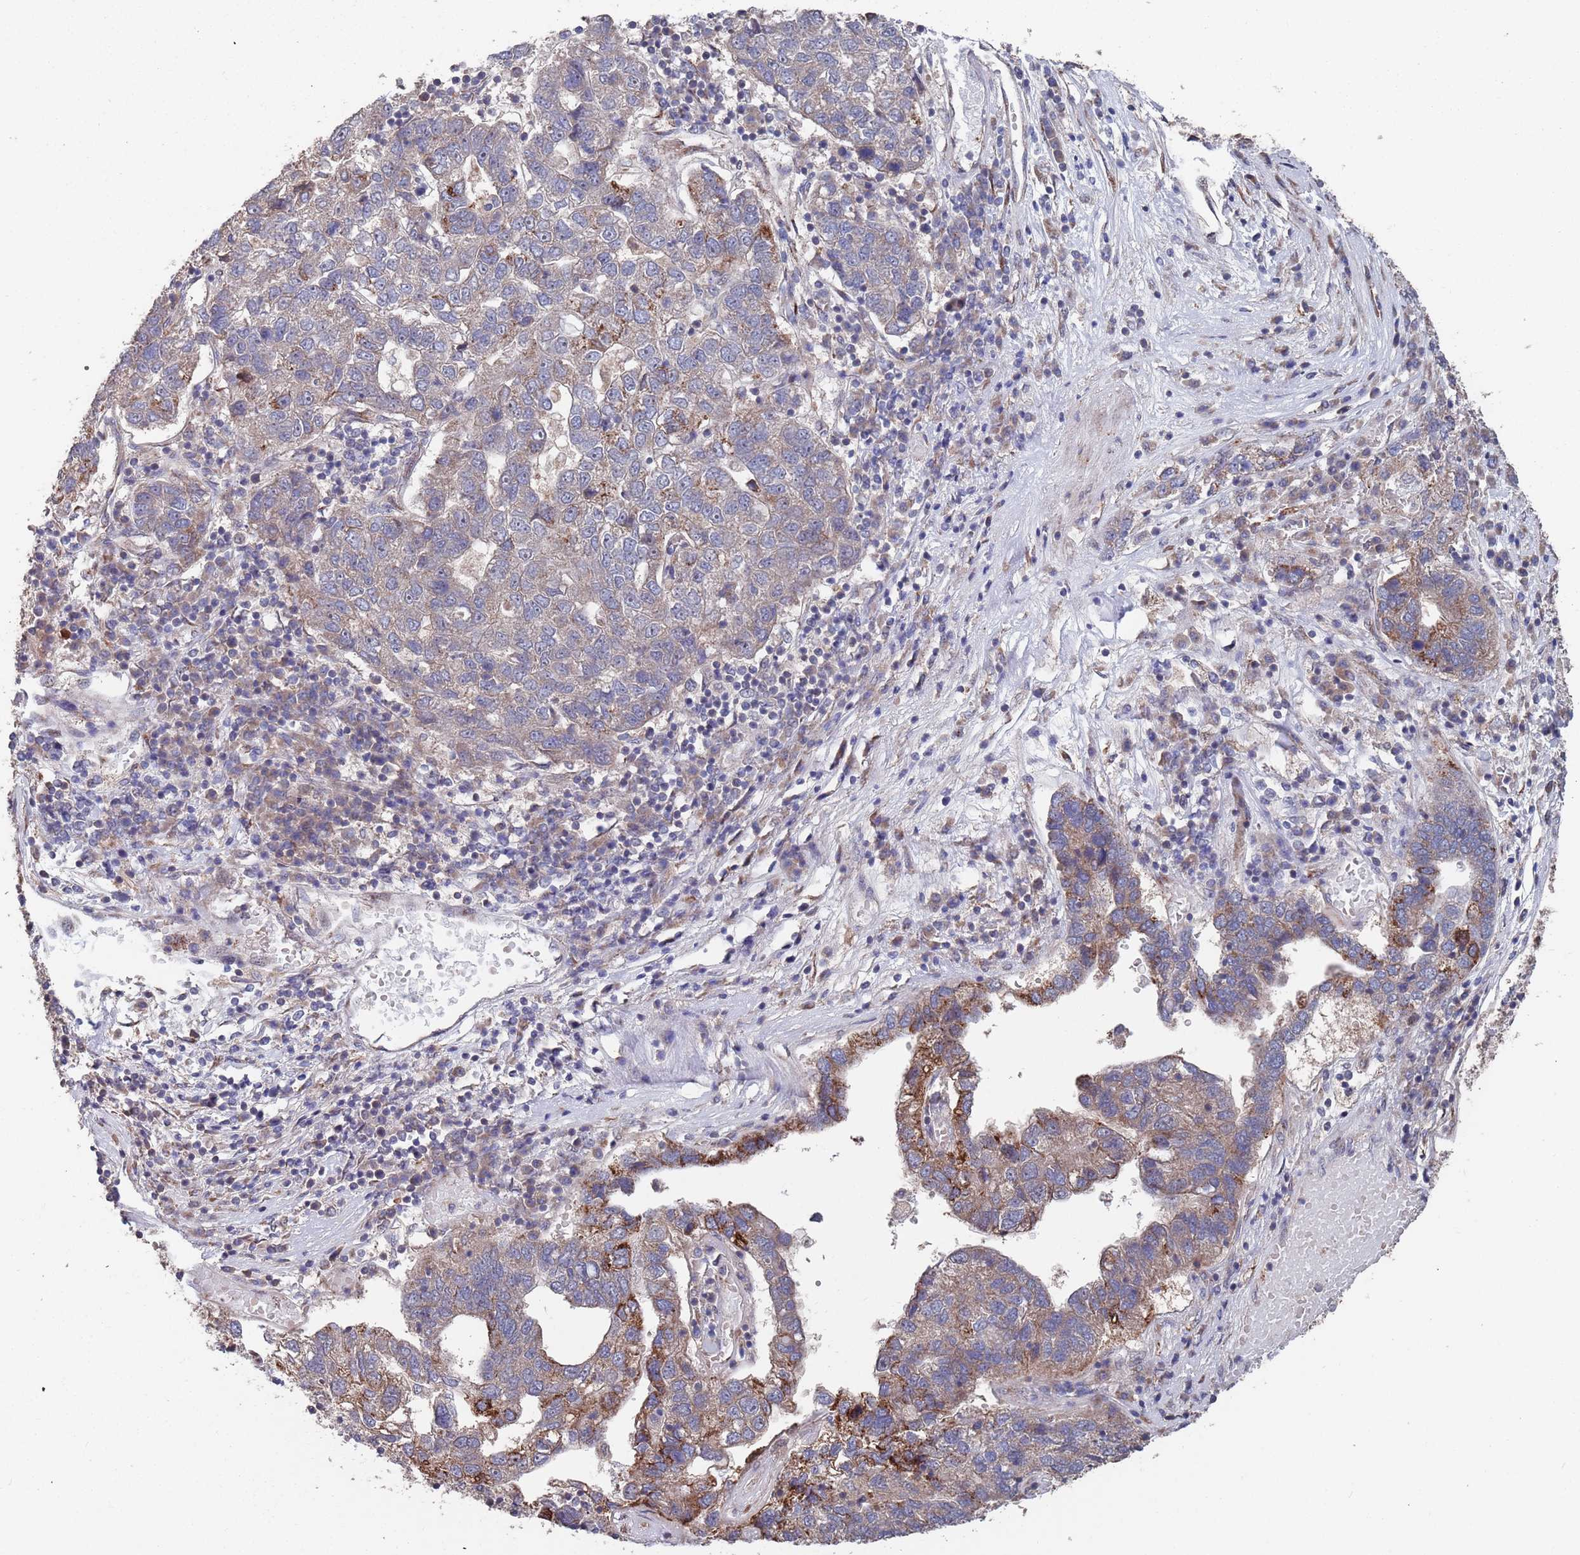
{"staining": {"intensity": "strong", "quantity": "<25%", "location": "cytoplasmic/membranous"}, "tissue": "pancreatic cancer", "cell_type": "Tumor cells", "image_type": "cancer", "snomed": [{"axis": "morphology", "description": "Adenocarcinoma, NOS"}, {"axis": "topography", "description": "Pancreas"}], "caption": "Brown immunohistochemical staining in human pancreatic cancer (adenocarcinoma) shows strong cytoplasmic/membranous staining in approximately <25% of tumor cells. (brown staining indicates protein expression, while blue staining denotes nuclei).", "gene": "UNC45A", "patient": {"sex": "female", "age": 61}}